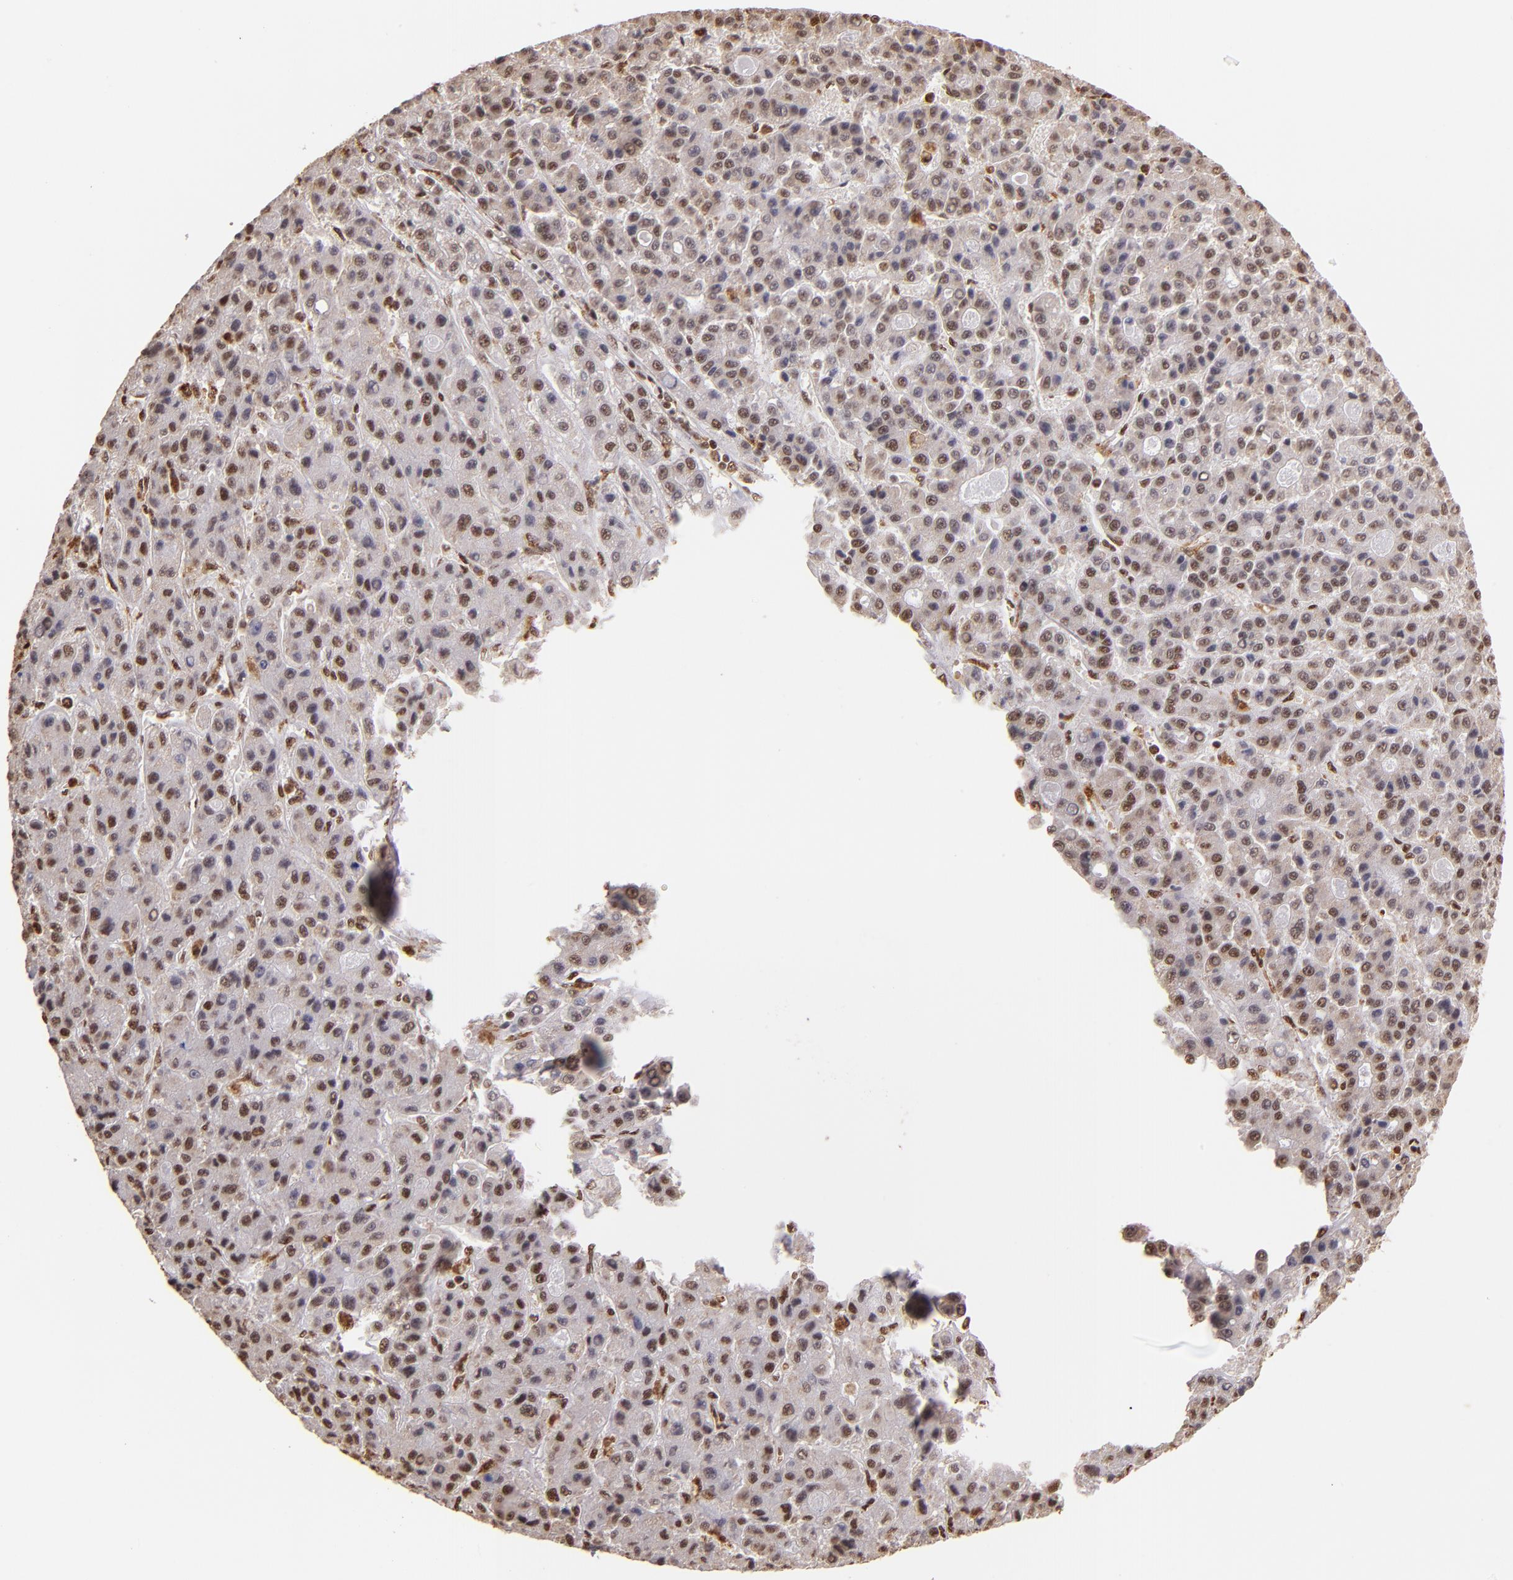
{"staining": {"intensity": "weak", "quantity": ">75%", "location": "nuclear"}, "tissue": "liver cancer", "cell_type": "Tumor cells", "image_type": "cancer", "snomed": [{"axis": "morphology", "description": "Carcinoma, Hepatocellular, NOS"}, {"axis": "topography", "description": "Liver"}], "caption": "Brown immunohistochemical staining in human hepatocellular carcinoma (liver) reveals weak nuclear positivity in approximately >75% of tumor cells. (Stains: DAB (3,3'-diaminobenzidine) in brown, nuclei in blue, Microscopy: brightfield microscopy at high magnification).", "gene": "SP1", "patient": {"sex": "male", "age": 70}}